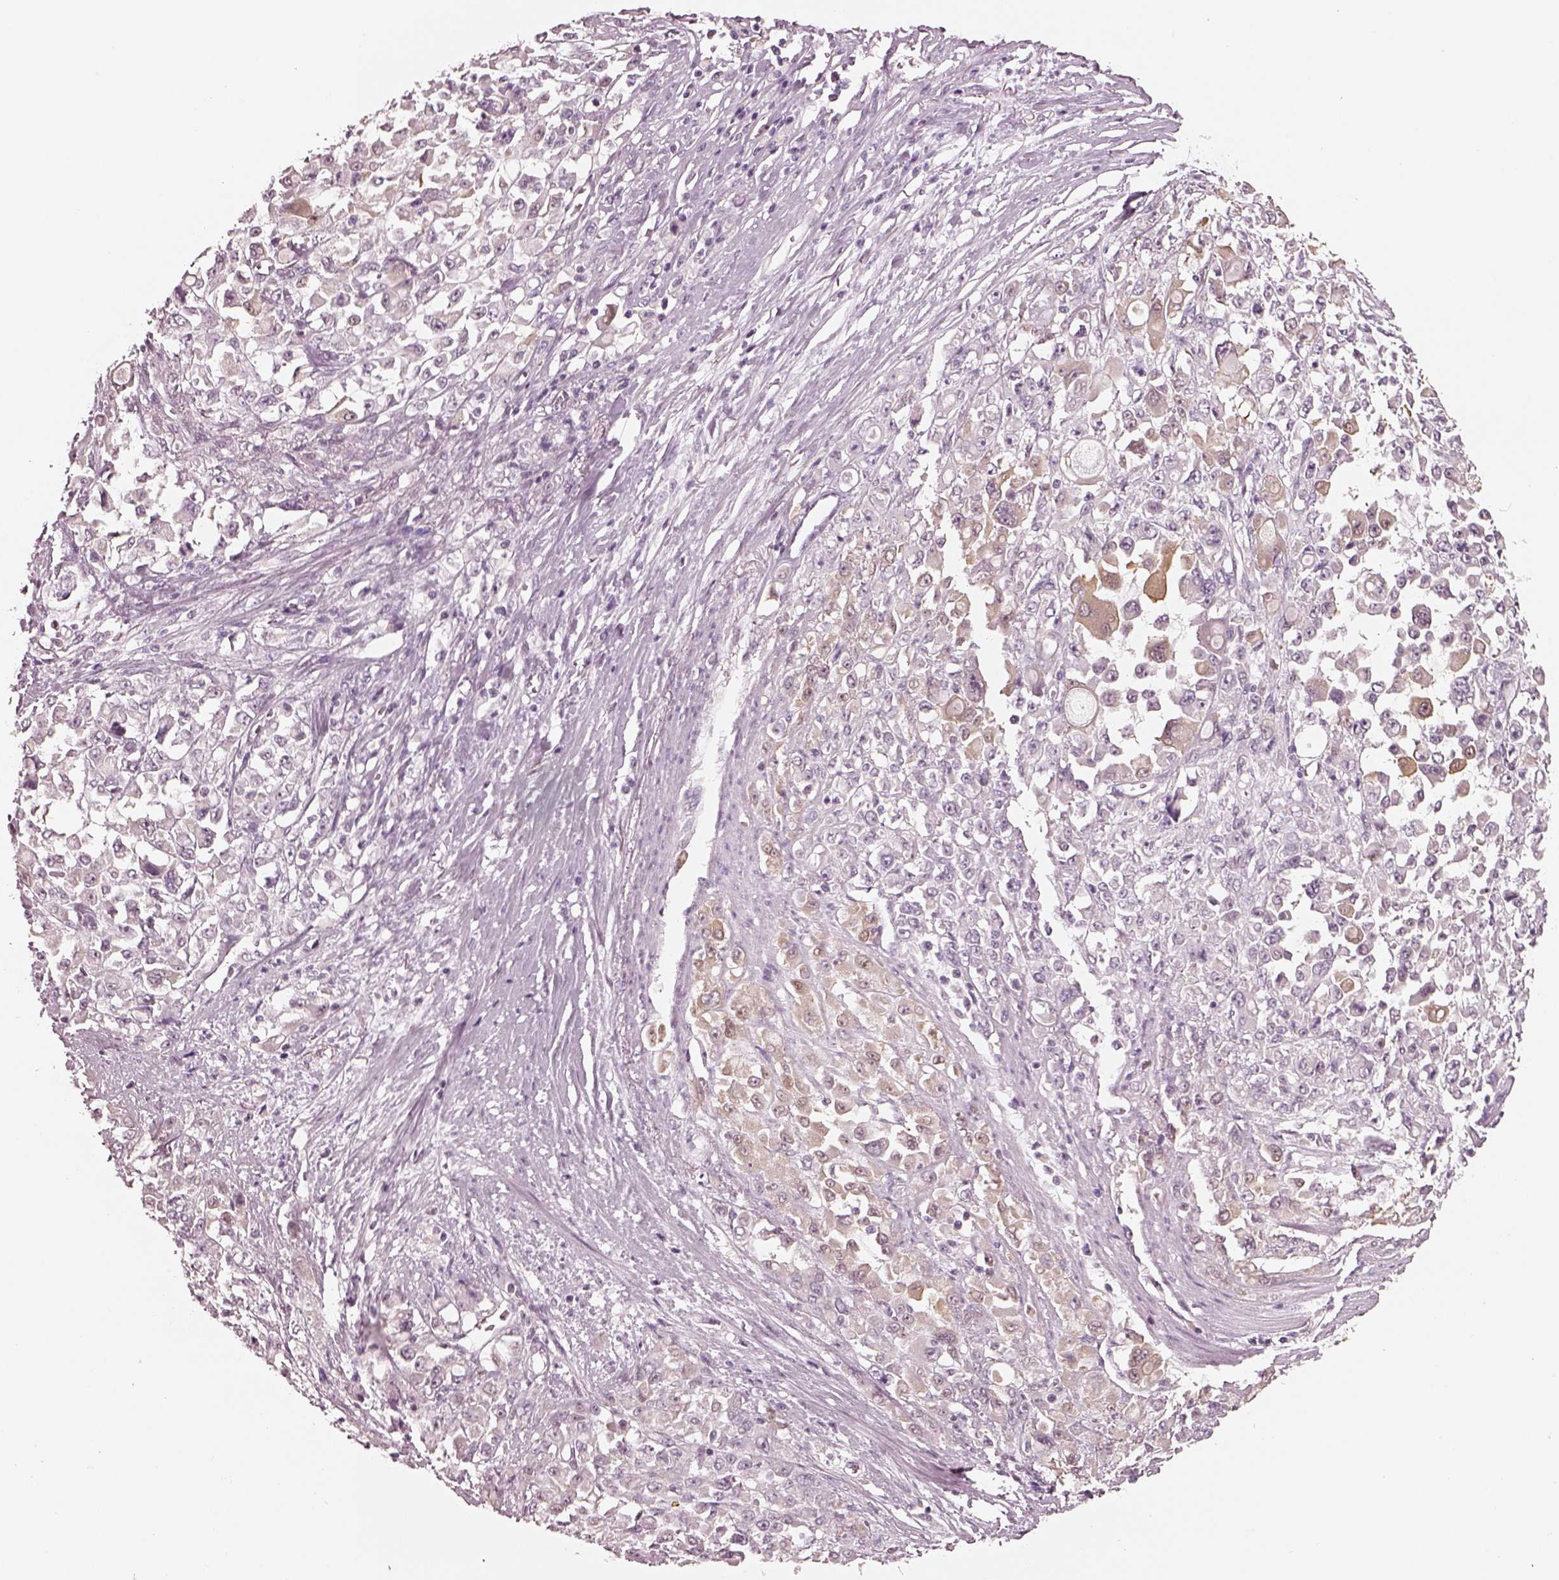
{"staining": {"intensity": "negative", "quantity": "none", "location": "none"}, "tissue": "stomach cancer", "cell_type": "Tumor cells", "image_type": "cancer", "snomed": [{"axis": "morphology", "description": "Adenocarcinoma, NOS"}, {"axis": "topography", "description": "Stomach"}], "caption": "Tumor cells show no significant positivity in stomach cancer.", "gene": "EGR4", "patient": {"sex": "female", "age": 76}}